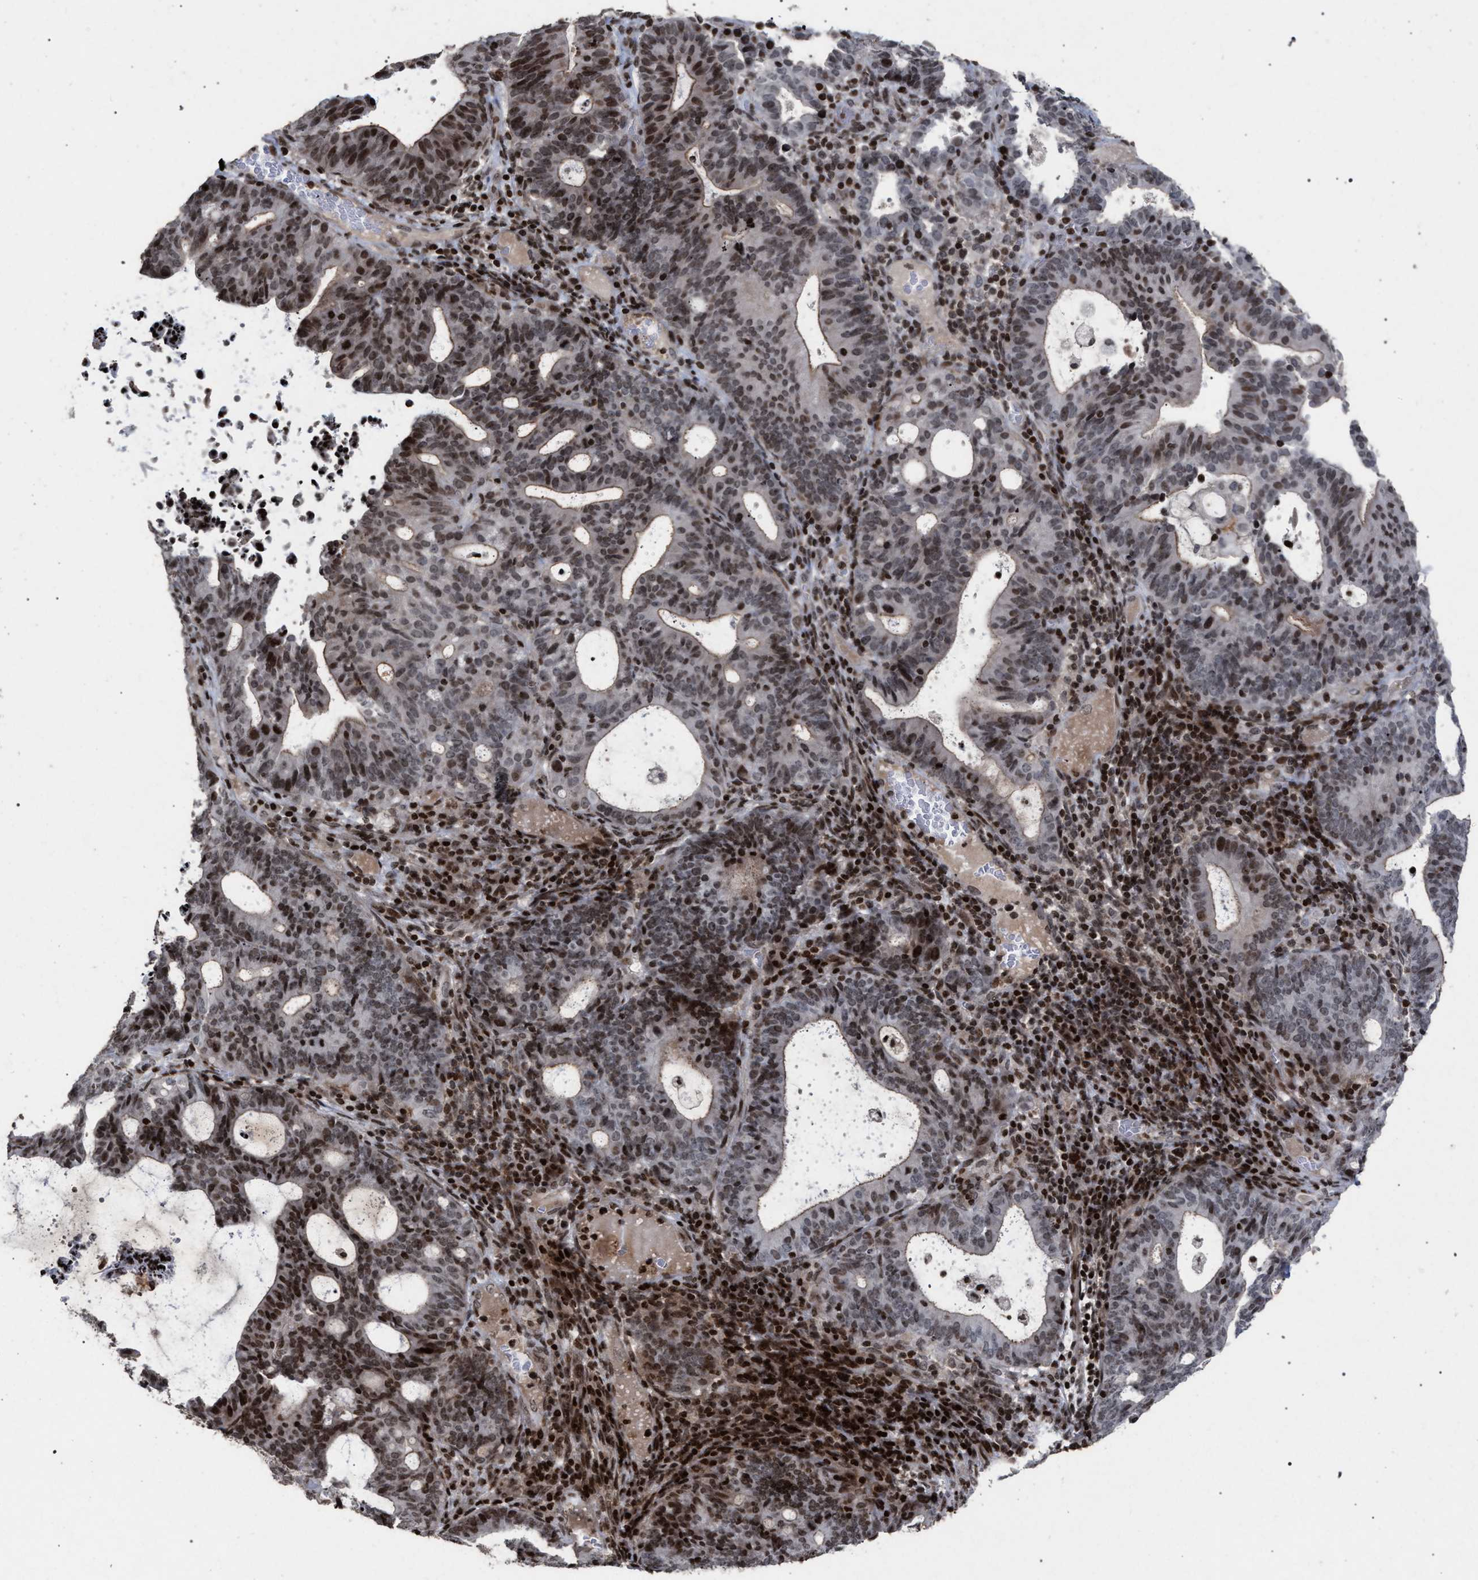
{"staining": {"intensity": "moderate", "quantity": "25%-75%", "location": "cytoplasmic/membranous,nuclear"}, "tissue": "endometrial cancer", "cell_type": "Tumor cells", "image_type": "cancer", "snomed": [{"axis": "morphology", "description": "Adenocarcinoma, NOS"}, {"axis": "topography", "description": "Uterus"}], "caption": "About 25%-75% of tumor cells in human endometrial cancer reveal moderate cytoplasmic/membranous and nuclear protein positivity as visualized by brown immunohistochemical staining.", "gene": "FOXD3", "patient": {"sex": "female", "age": 83}}